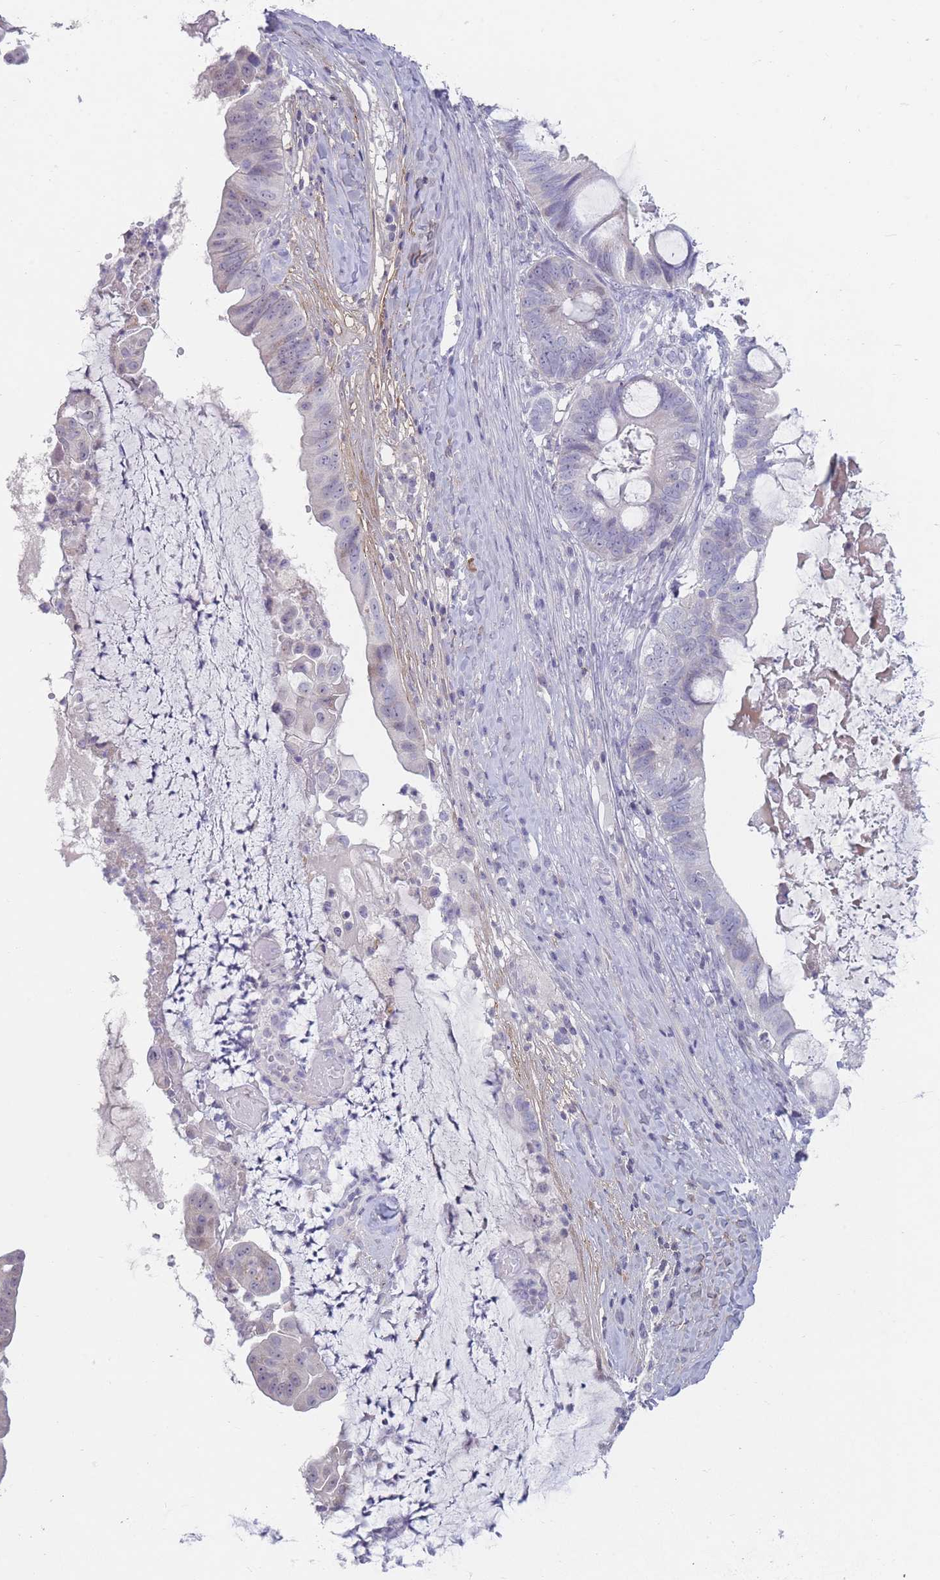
{"staining": {"intensity": "negative", "quantity": "none", "location": "none"}, "tissue": "ovarian cancer", "cell_type": "Tumor cells", "image_type": "cancer", "snomed": [{"axis": "morphology", "description": "Cystadenocarcinoma, mucinous, NOS"}, {"axis": "topography", "description": "Ovary"}], "caption": "Tumor cells are negative for brown protein staining in mucinous cystadenocarcinoma (ovarian).", "gene": "PAIP2B", "patient": {"sex": "female", "age": 61}}